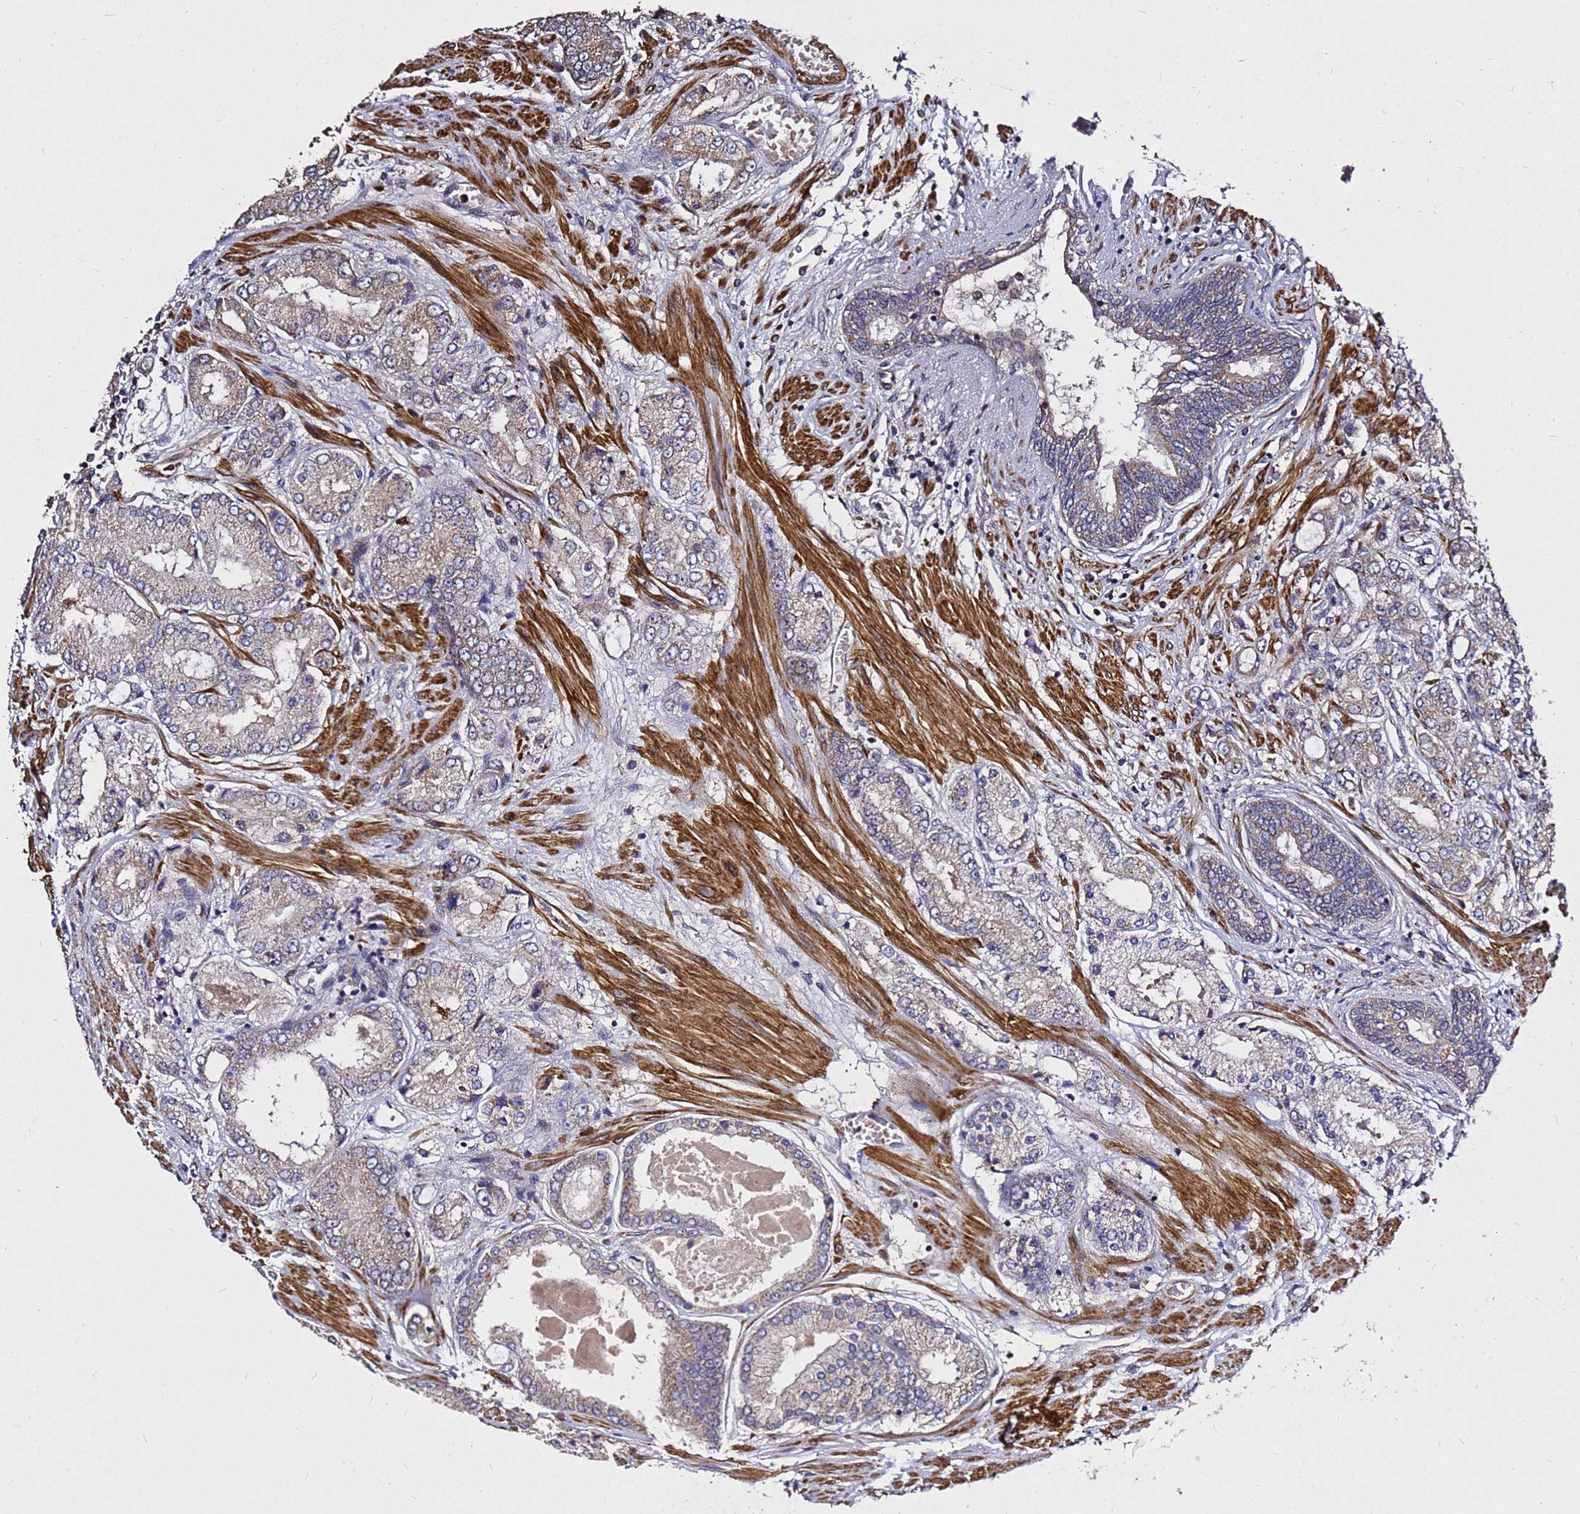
{"staining": {"intensity": "negative", "quantity": "none", "location": "none"}, "tissue": "prostate cancer", "cell_type": "Tumor cells", "image_type": "cancer", "snomed": [{"axis": "morphology", "description": "Adenocarcinoma, High grade"}, {"axis": "topography", "description": "Prostate"}], "caption": "Tumor cells are negative for protein expression in human prostate cancer. (DAB (3,3'-diaminobenzidine) IHC with hematoxylin counter stain).", "gene": "RSPRY1", "patient": {"sex": "male", "age": 59}}